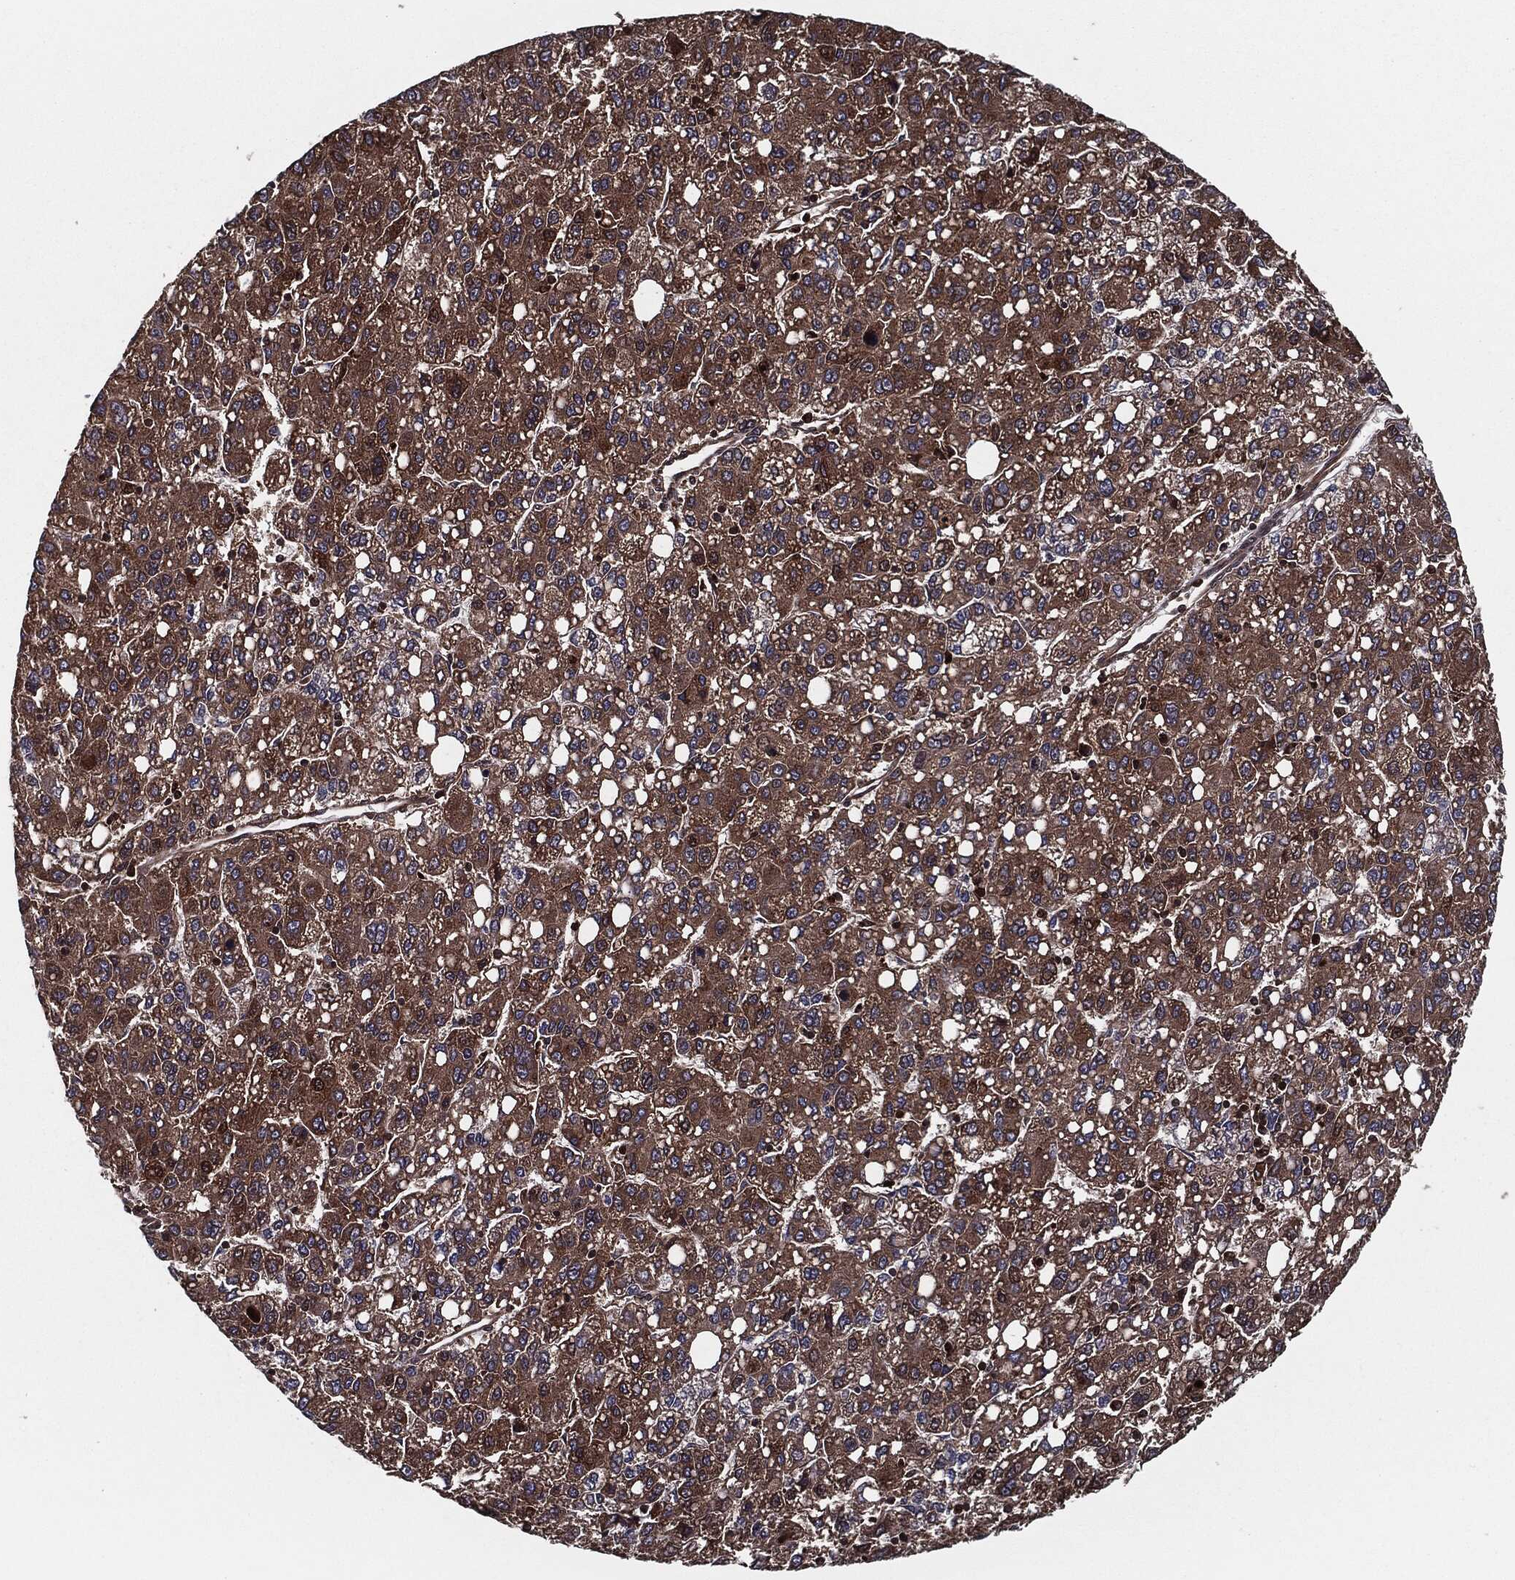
{"staining": {"intensity": "moderate", "quantity": ">75%", "location": "cytoplasmic/membranous"}, "tissue": "liver cancer", "cell_type": "Tumor cells", "image_type": "cancer", "snomed": [{"axis": "morphology", "description": "Carcinoma, Hepatocellular, NOS"}, {"axis": "topography", "description": "Liver"}], "caption": "Immunohistochemical staining of human liver cancer shows moderate cytoplasmic/membranous protein positivity in approximately >75% of tumor cells. The staining was performed using DAB, with brown indicating positive protein expression. Nuclei are stained blue with hematoxylin.", "gene": "RAP1GDS1", "patient": {"sex": "female", "age": 82}}